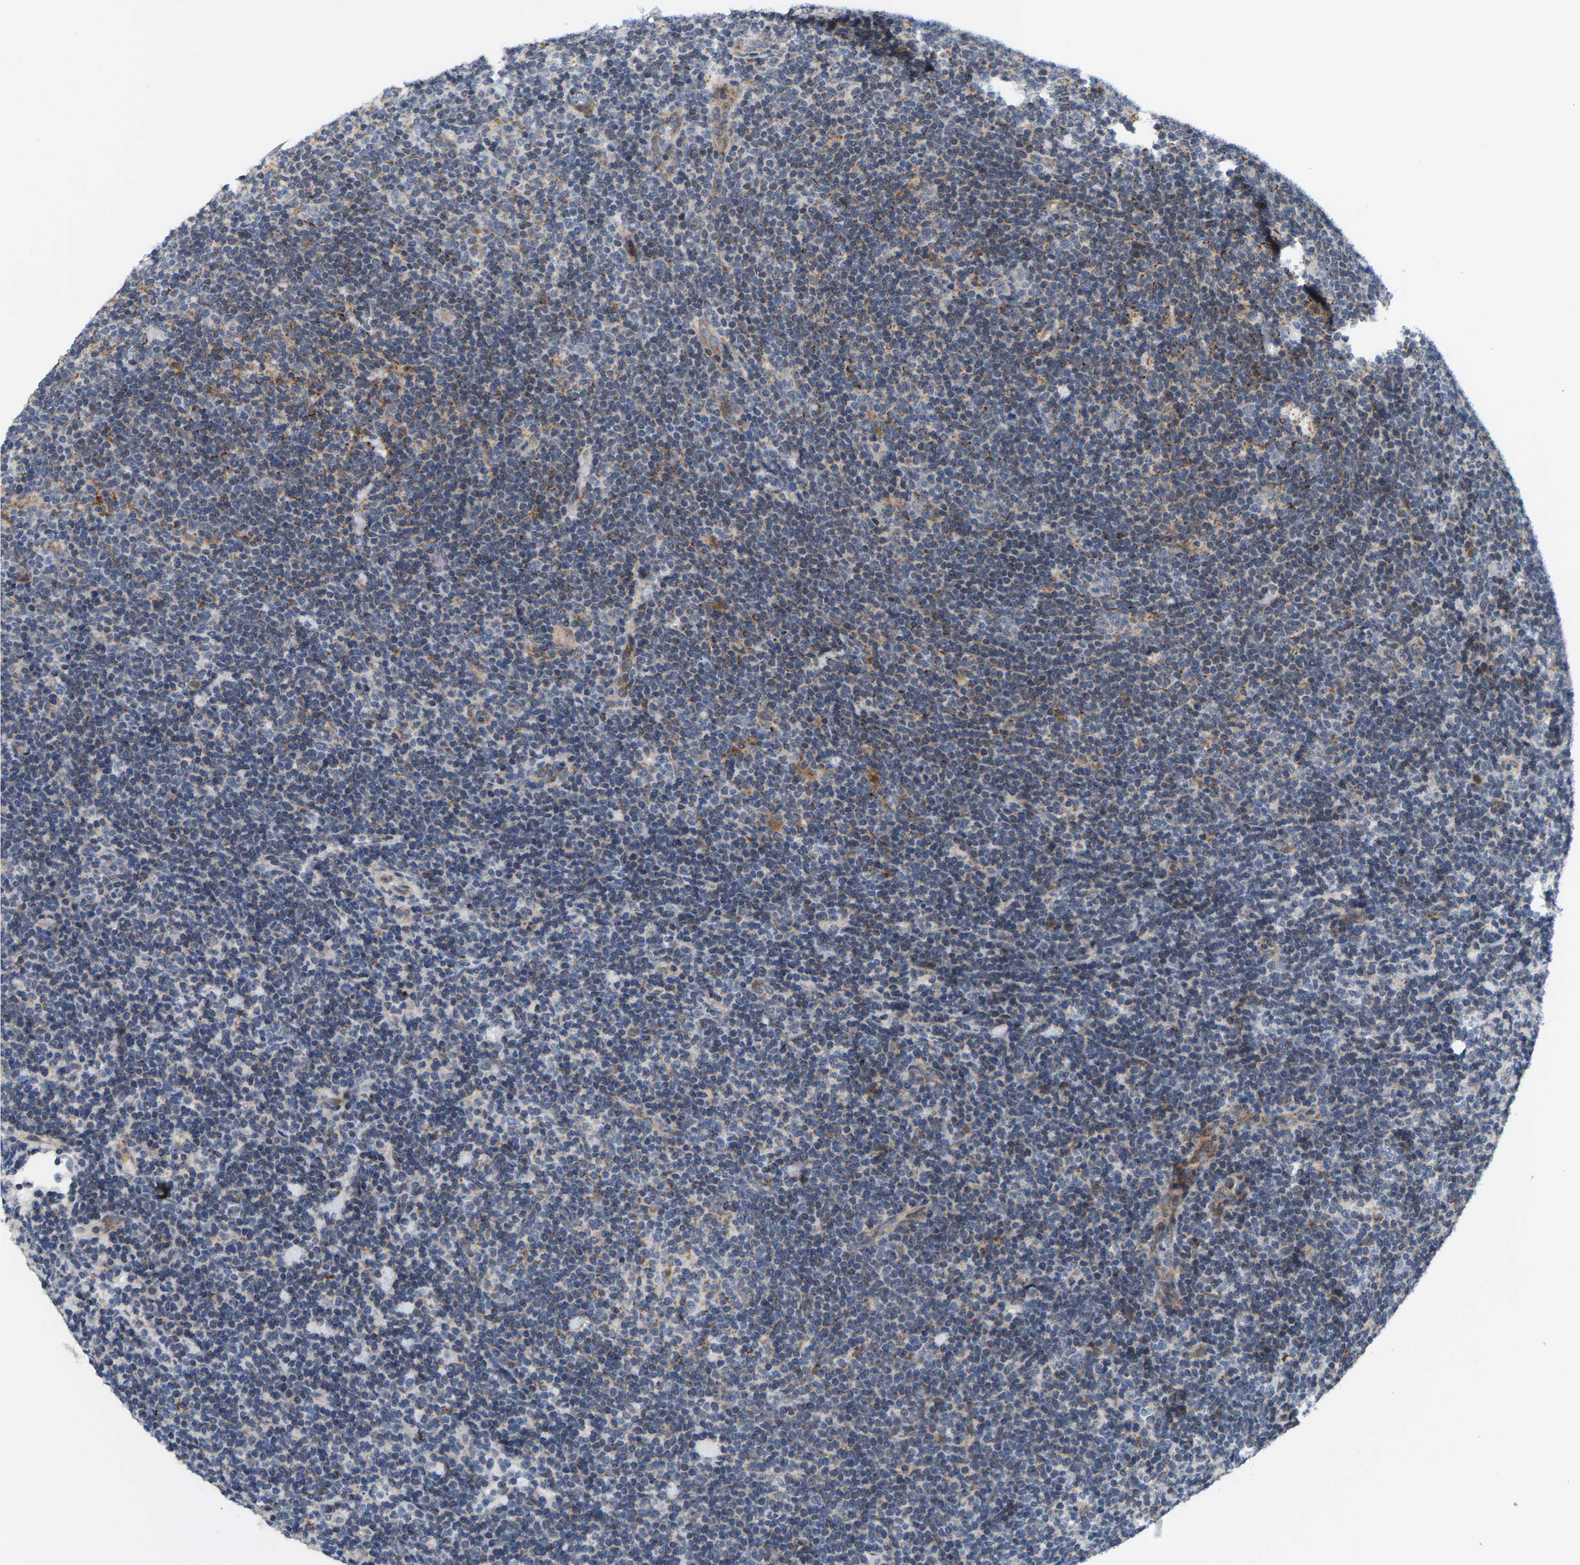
{"staining": {"intensity": "negative", "quantity": "none", "location": "none"}, "tissue": "lymphoma", "cell_type": "Tumor cells", "image_type": "cancer", "snomed": [{"axis": "morphology", "description": "Hodgkin's disease, NOS"}, {"axis": "topography", "description": "Lymph node"}], "caption": "High magnification brightfield microscopy of lymphoma stained with DAB (3,3'-diaminobenzidine) (brown) and counterstained with hematoxylin (blue): tumor cells show no significant positivity.", "gene": "TDRKH", "patient": {"sex": "female", "age": 57}}